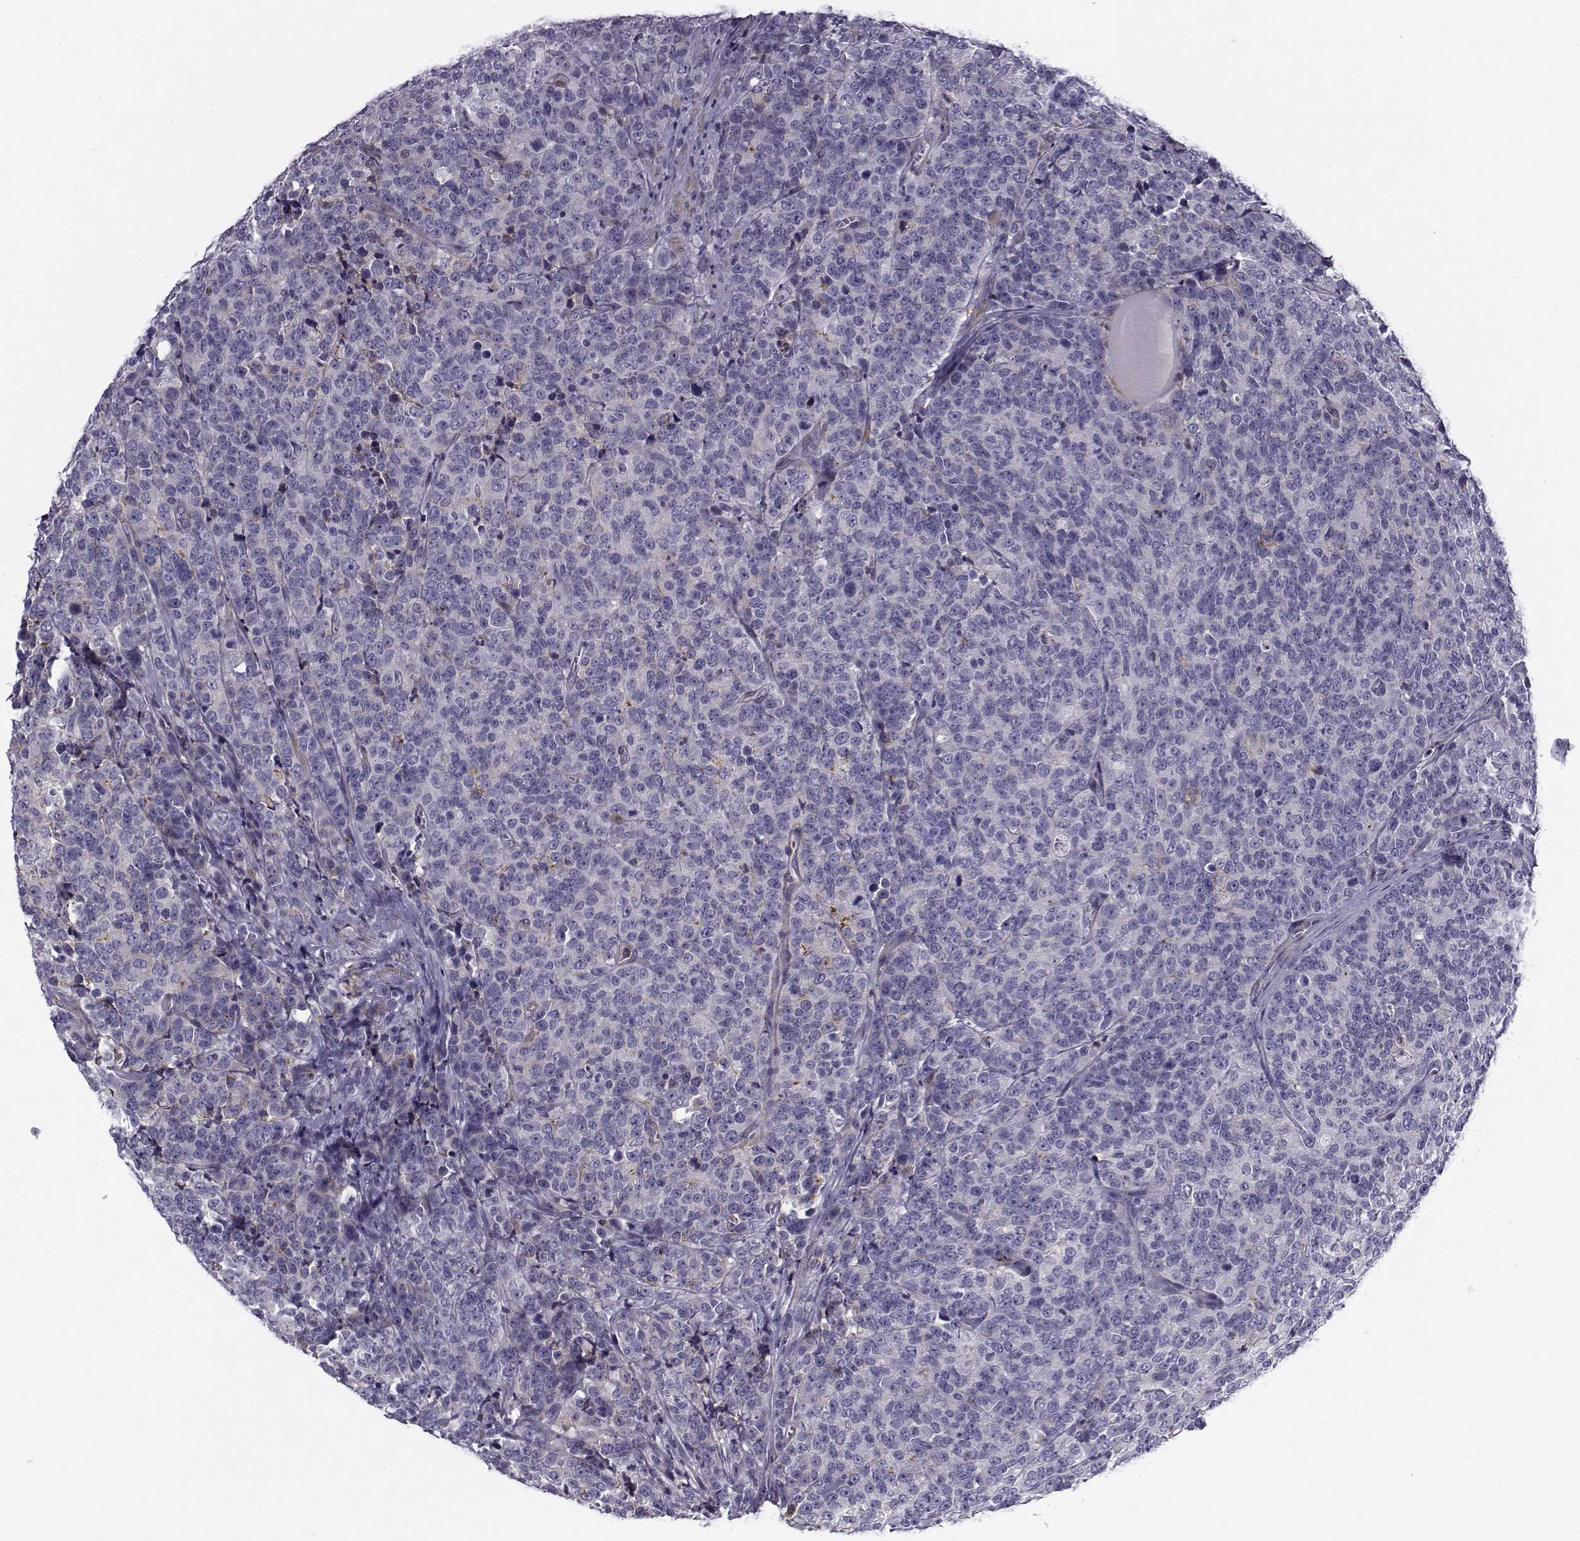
{"staining": {"intensity": "negative", "quantity": "none", "location": "none"}, "tissue": "prostate cancer", "cell_type": "Tumor cells", "image_type": "cancer", "snomed": [{"axis": "morphology", "description": "Adenocarcinoma, NOS"}, {"axis": "topography", "description": "Prostate"}], "caption": "IHC of human adenocarcinoma (prostate) exhibits no positivity in tumor cells.", "gene": "LRRC27", "patient": {"sex": "male", "age": 67}}